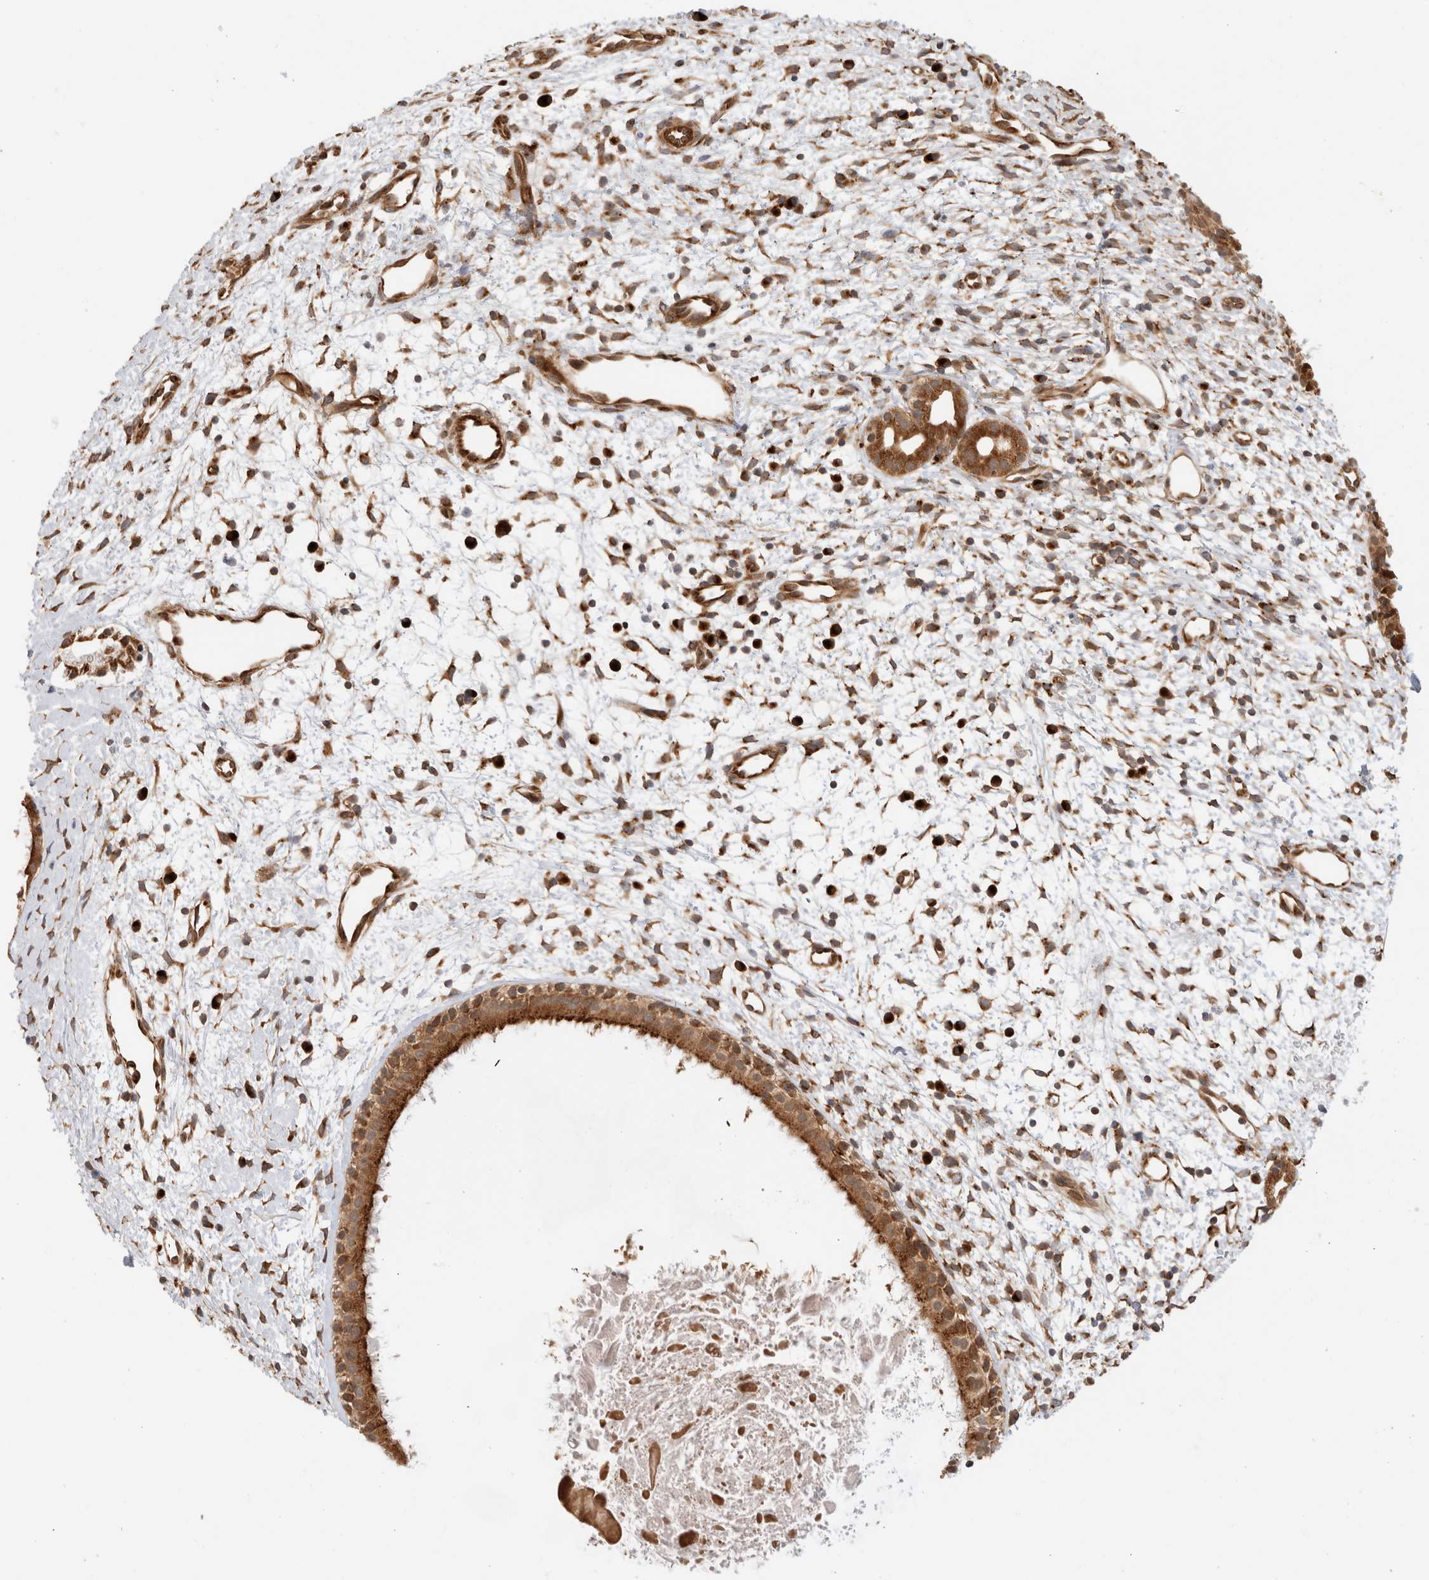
{"staining": {"intensity": "moderate", "quantity": ">75%", "location": "cytoplasmic/membranous"}, "tissue": "nasopharynx", "cell_type": "Respiratory epithelial cells", "image_type": "normal", "snomed": [{"axis": "morphology", "description": "Normal tissue, NOS"}, {"axis": "topography", "description": "Nasopharynx"}], "caption": "Protein expression analysis of normal human nasopharynx reveals moderate cytoplasmic/membranous positivity in approximately >75% of respiratory epithelial cells. (Brightfield microscopy of DAB IHC at high magnification).", "gene": "ACTL9", "patient": {"sex": "male", "age": 22}}